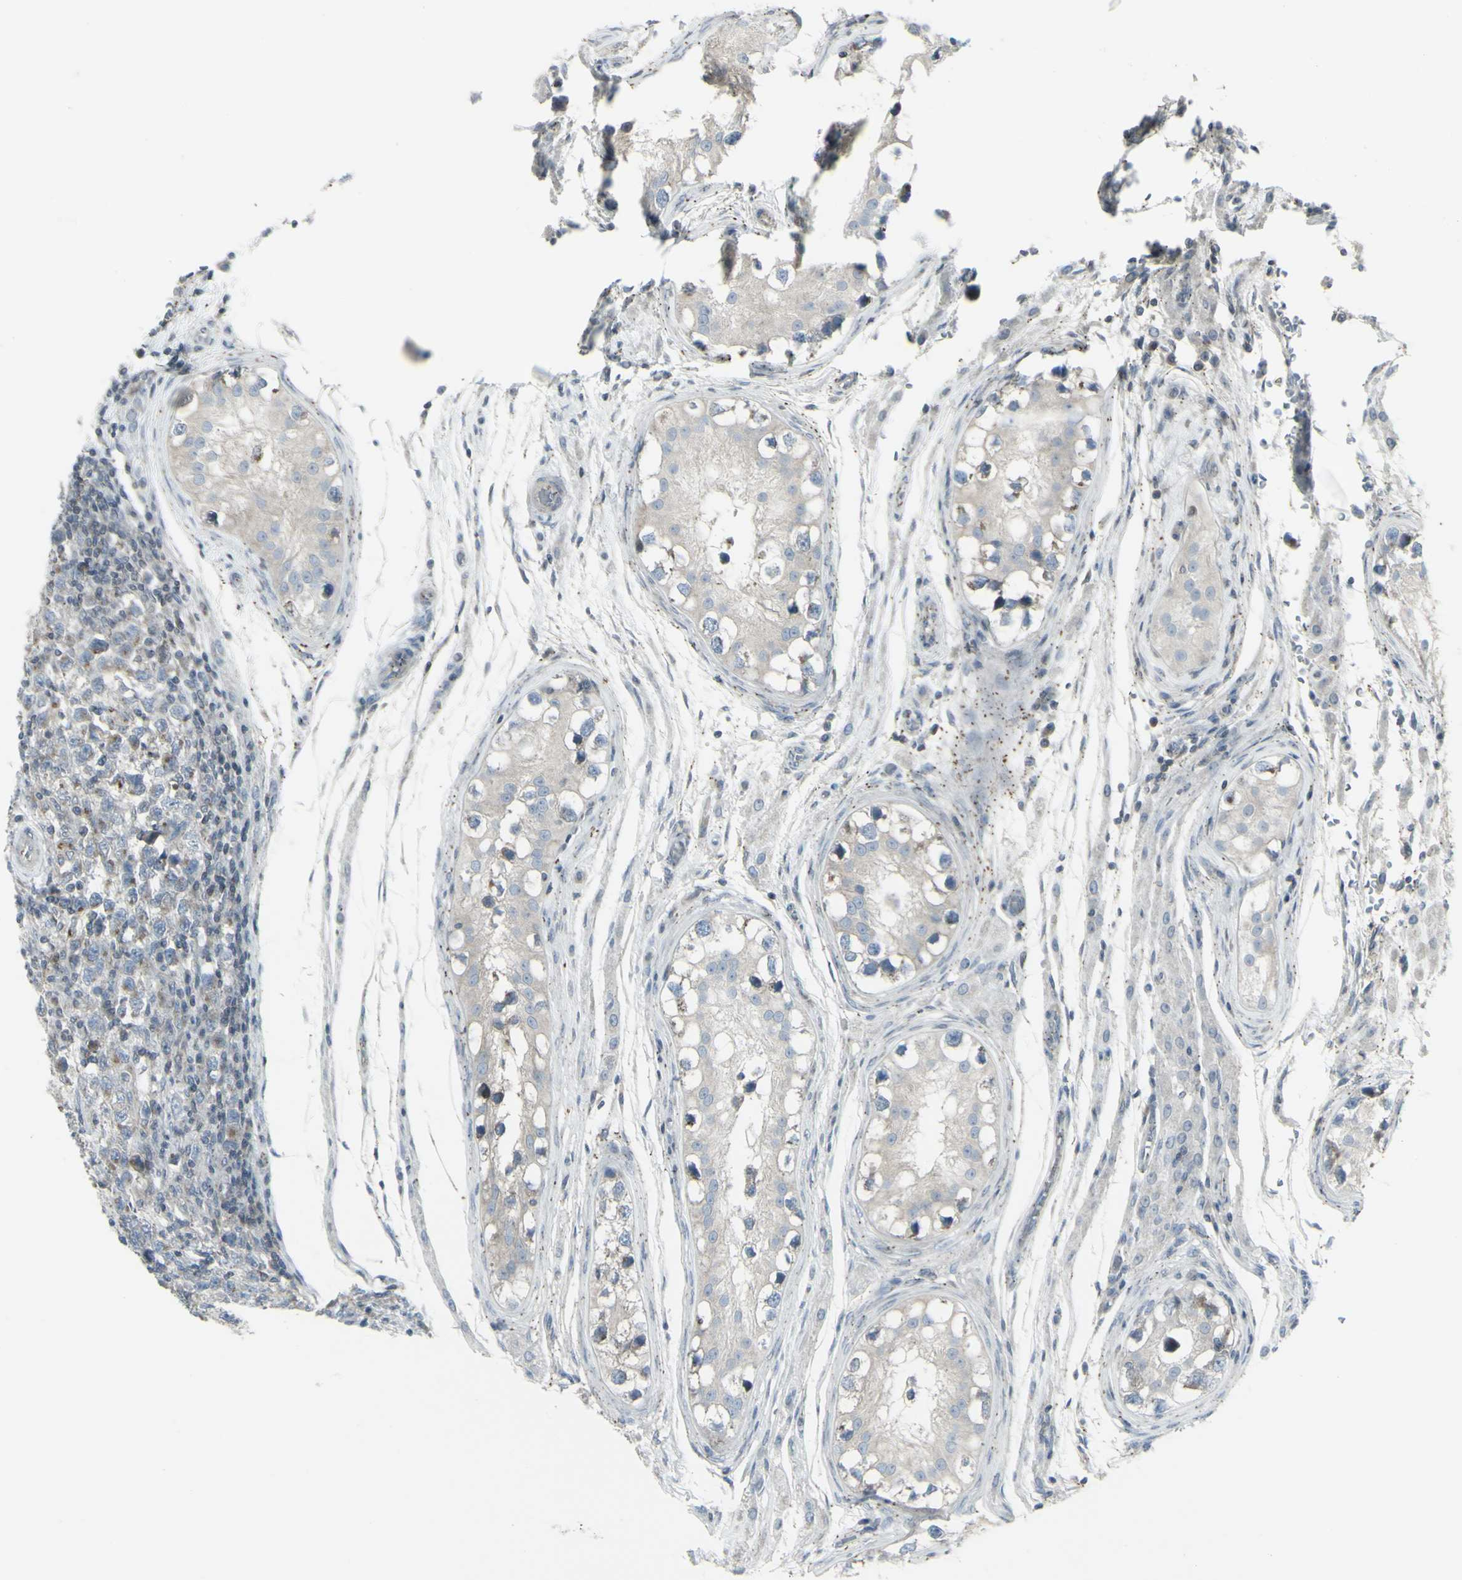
{"staining": {"intensity": "moderate", "quantity": "<25%", "location": "cytoplasmic/membranous"}, "tissue": "testis cancer", "cell_type": "Tumor cells", "image_type": "cancer", "snomed": [{"axis": "morphology", "description": "Carcinoma, Embryonal, NOS"}, {"axis": "topography", "description": "Testis"}], "caption": "DAB immunohistochemical staining of human testis cancer displays moderate cytoplasmic/membranous protein expression in about <25% of tumor cells.", "gene": "GALNT6", "patient": {"sex": "male", "age": 21}}